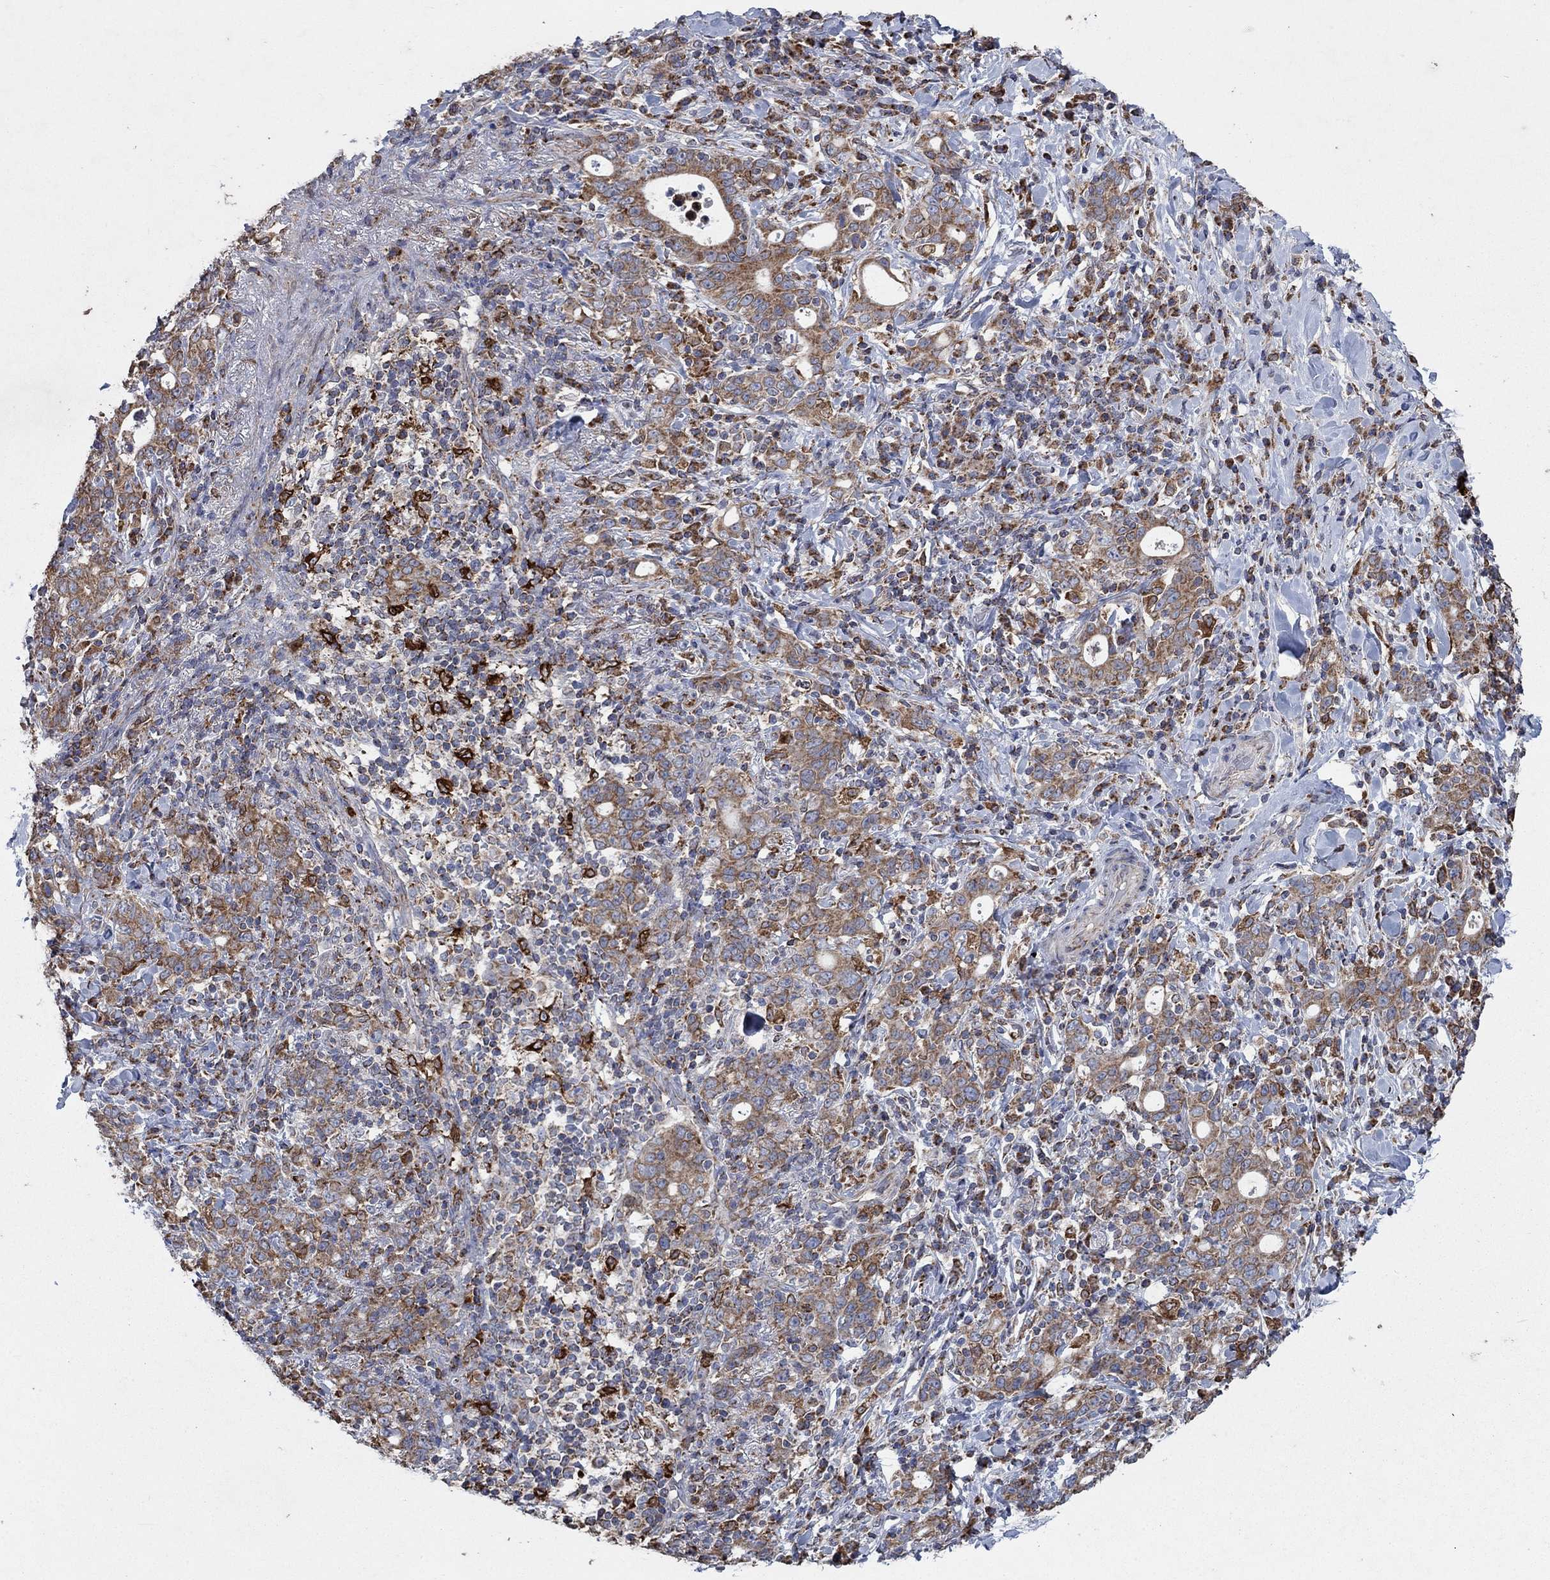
{"staining": {"intensity": "moderate", "quantity": ">75%", "location": "cytoplasmic/membranous"}, "tissue": "stomach cancer", "cell_type": "Tumor cells", "image_type": "cancer", "snomed": [{"axis": "morphology", "description": "Adenocarcinoma, NOS"}, {"axis": "topography", "description": "Stomach"}], "caption": "Stomach cancer stained with a brown dye demonstrates moderate cytoplasmic/membranous positive positivity in about >75% of tumor cells.", "gene": "NCEH1", "patient": {"sex": "male", "age": 79}}